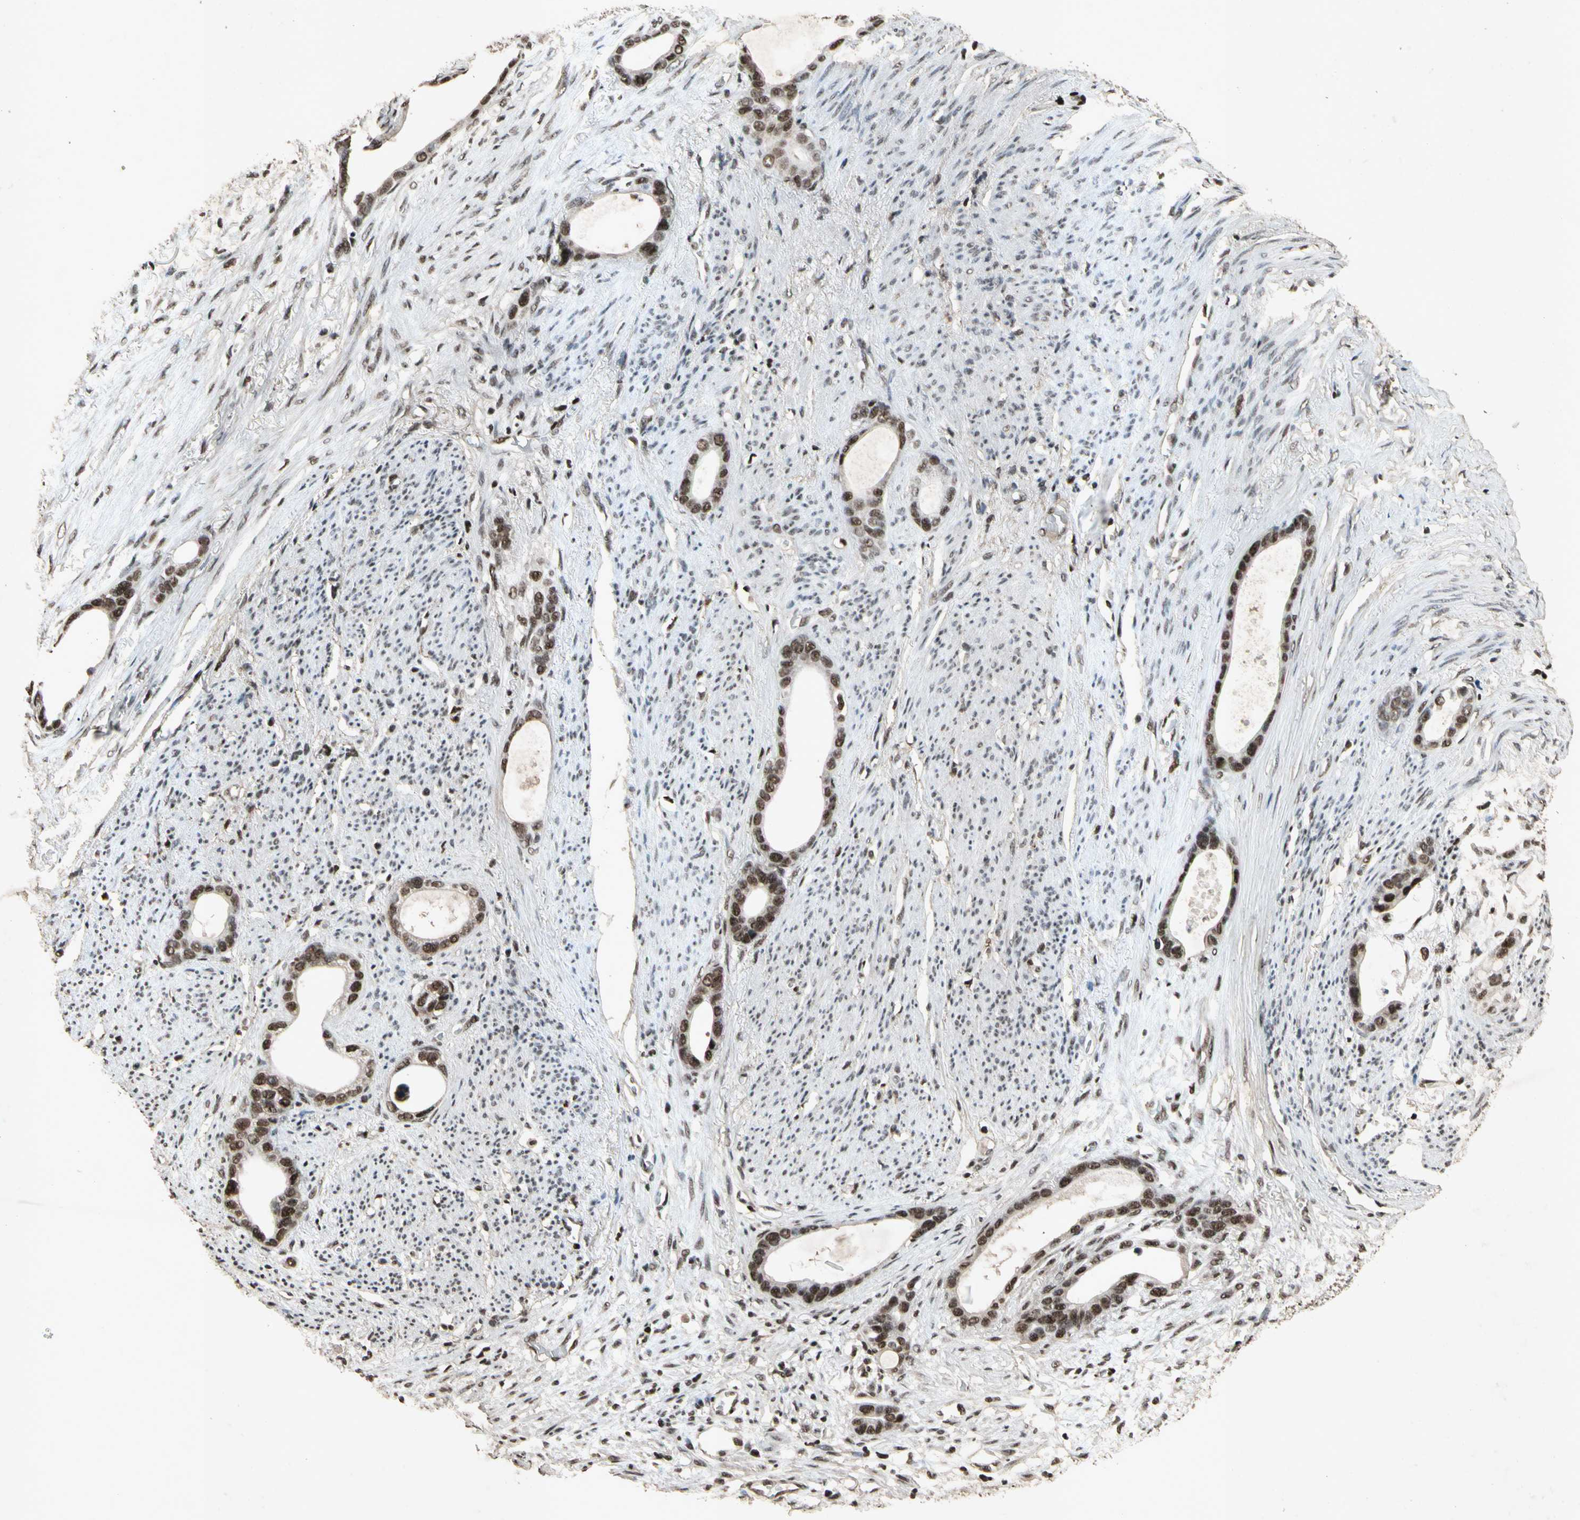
{"staining": {"intensity": "strong", "quantity": "25%-75%", "location": "nuclear"}, "tissue": "stomach cancer", "cell_type": "Tumor cells", "image_type": "cancer", "snomed": [{"axis": "morphology", "description": "Adenocarcinoma, NOS"}, {"axis": "topography", "description": "Stomach"}], "caption": "Immunohistochemistry (DAB (3,3'-diaminobenzidine)) staining of human stomach cancer (adenocarcinoma) displays strong nuclear protein positivity in approximately 25%-75% of tumor cells.", "gene": "TBX2", "patient": {"sex": "female", "age": 75}}